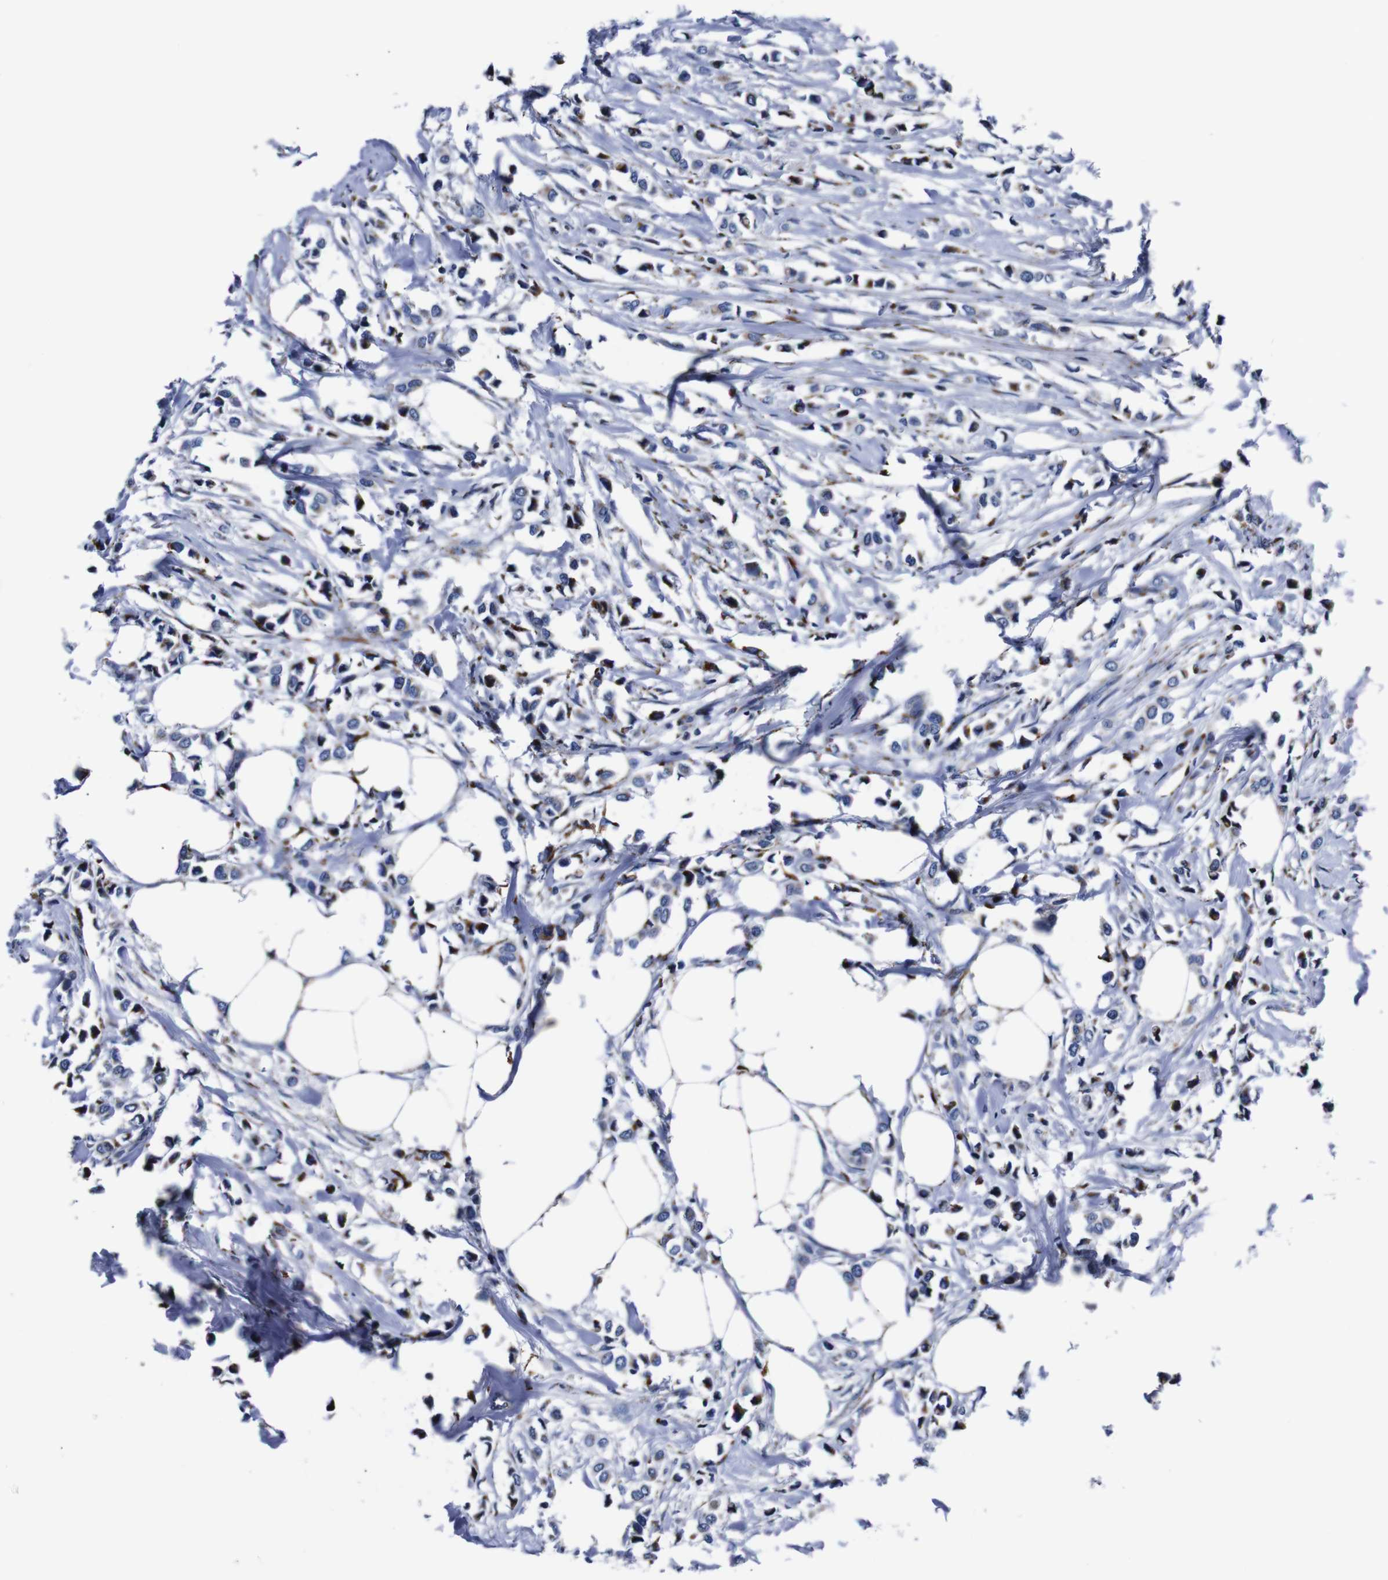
{"staining": {"intensity": "moderate", "quantity": "25%-75%", "location": "cytoplasmic/membranous"}, "tissue": "breast cancer", "cell_type": "Tumor cells", "image_type": "cancer", "snomed": [{"axis": "morphology", "description": "Lobular carcinoma"}, {"axis": "topography", "description": "Breast"}], "caption": "Breast cancer stained for a protein (brown) shows moderate cytoplasmic/membranous positive expression in about 25%-75% of tumor cells.", "gene": "FKBP9", "patient": {"sex": "female", "age": 51}}